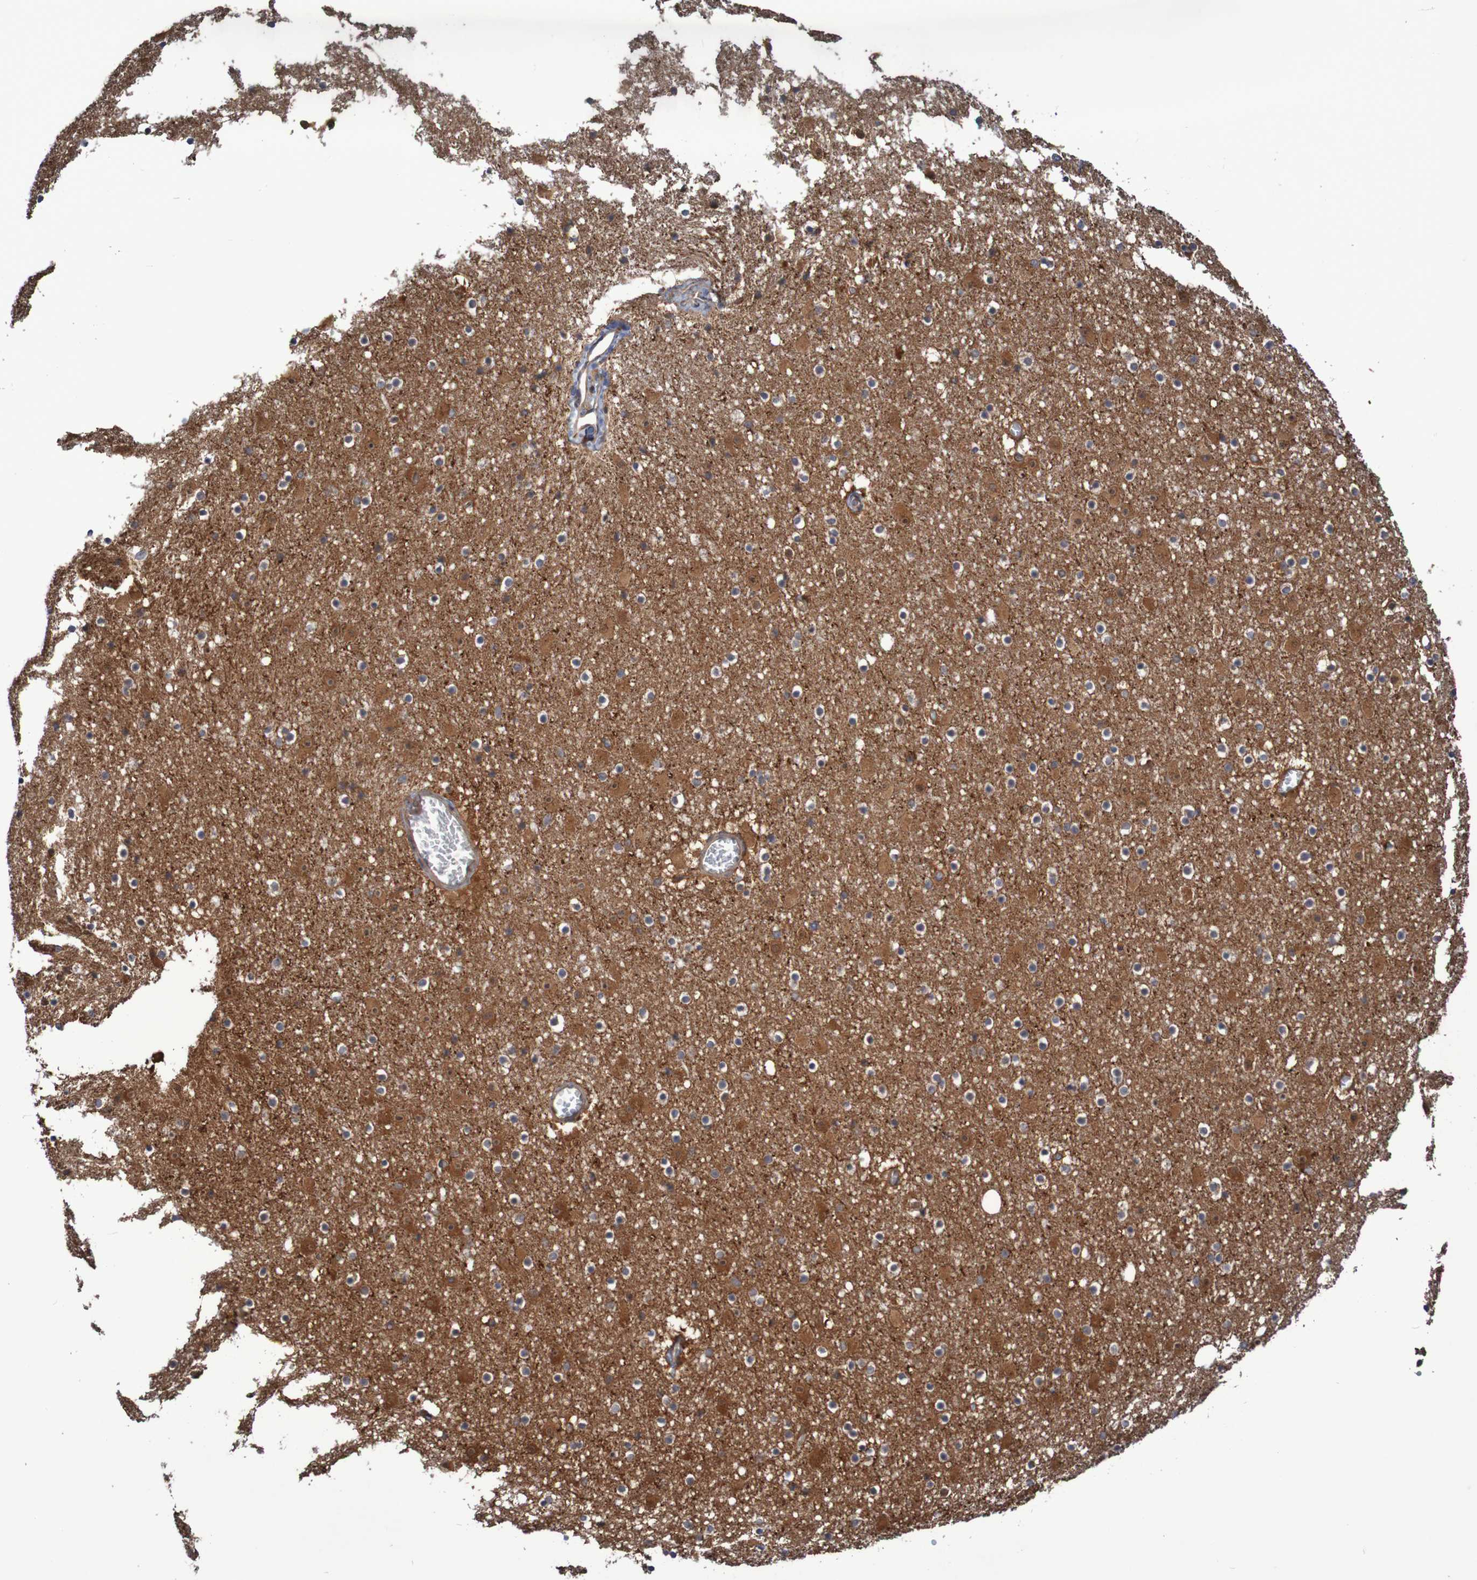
{"staining": {"intensity": "negative", "quantity": "none", "location": "none"}, "tissue": "caudate", "cell_type": "Glial cells", "image_type": "normal", "snomed": [{"axis": "morphology", "description": "Normal tissue, NOS"}, {"axis": "topography", "description": "Lateral ventricle wall"}], "caption": "Immunohistochemical staining of unremarkable caudate shows no significant staining in glial cells. (Immunohistochemistry, brightfield microscopy, high magnification).", "gene": "PHPT1", "patient": {"sex": "male", "age": 45}}